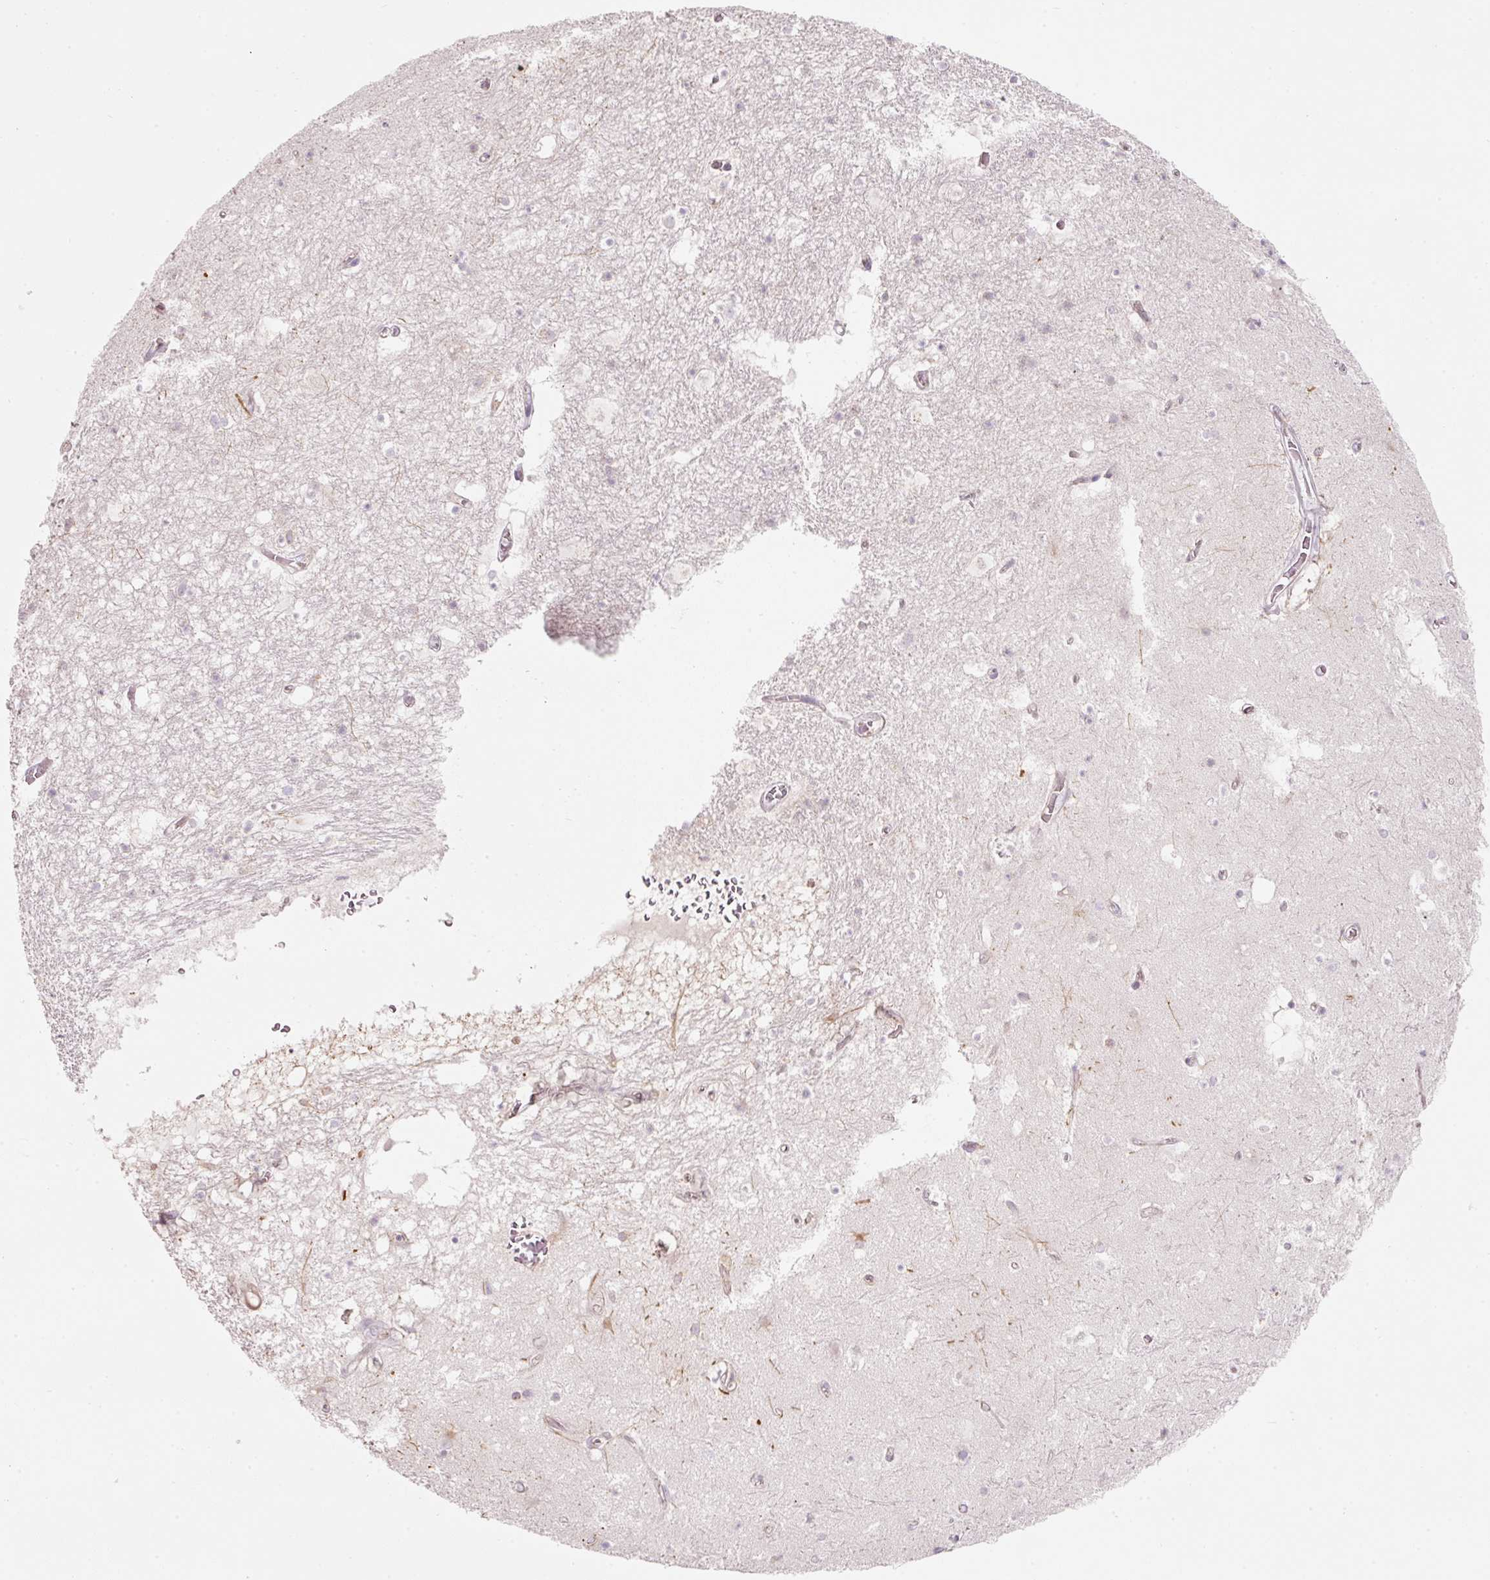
{"staining": {"intensity": "negative", "quantity": "none", "location": "none"}, "tissue": "hippocampus", "cell_type": "Glial cells", "image_type": "normal", "snomed": [{"axis": "morphology", "description": "Normal tissue, NOS"}, {"axis": "topography", "description": "Hippocampus"}], "caption": "The IHC histopathology image has no significant staining in glial cells of hippocampus. Nuclei are stained in blue.", "gene": "NBPF11", "patient": {"sex": "female", "age": 52}}